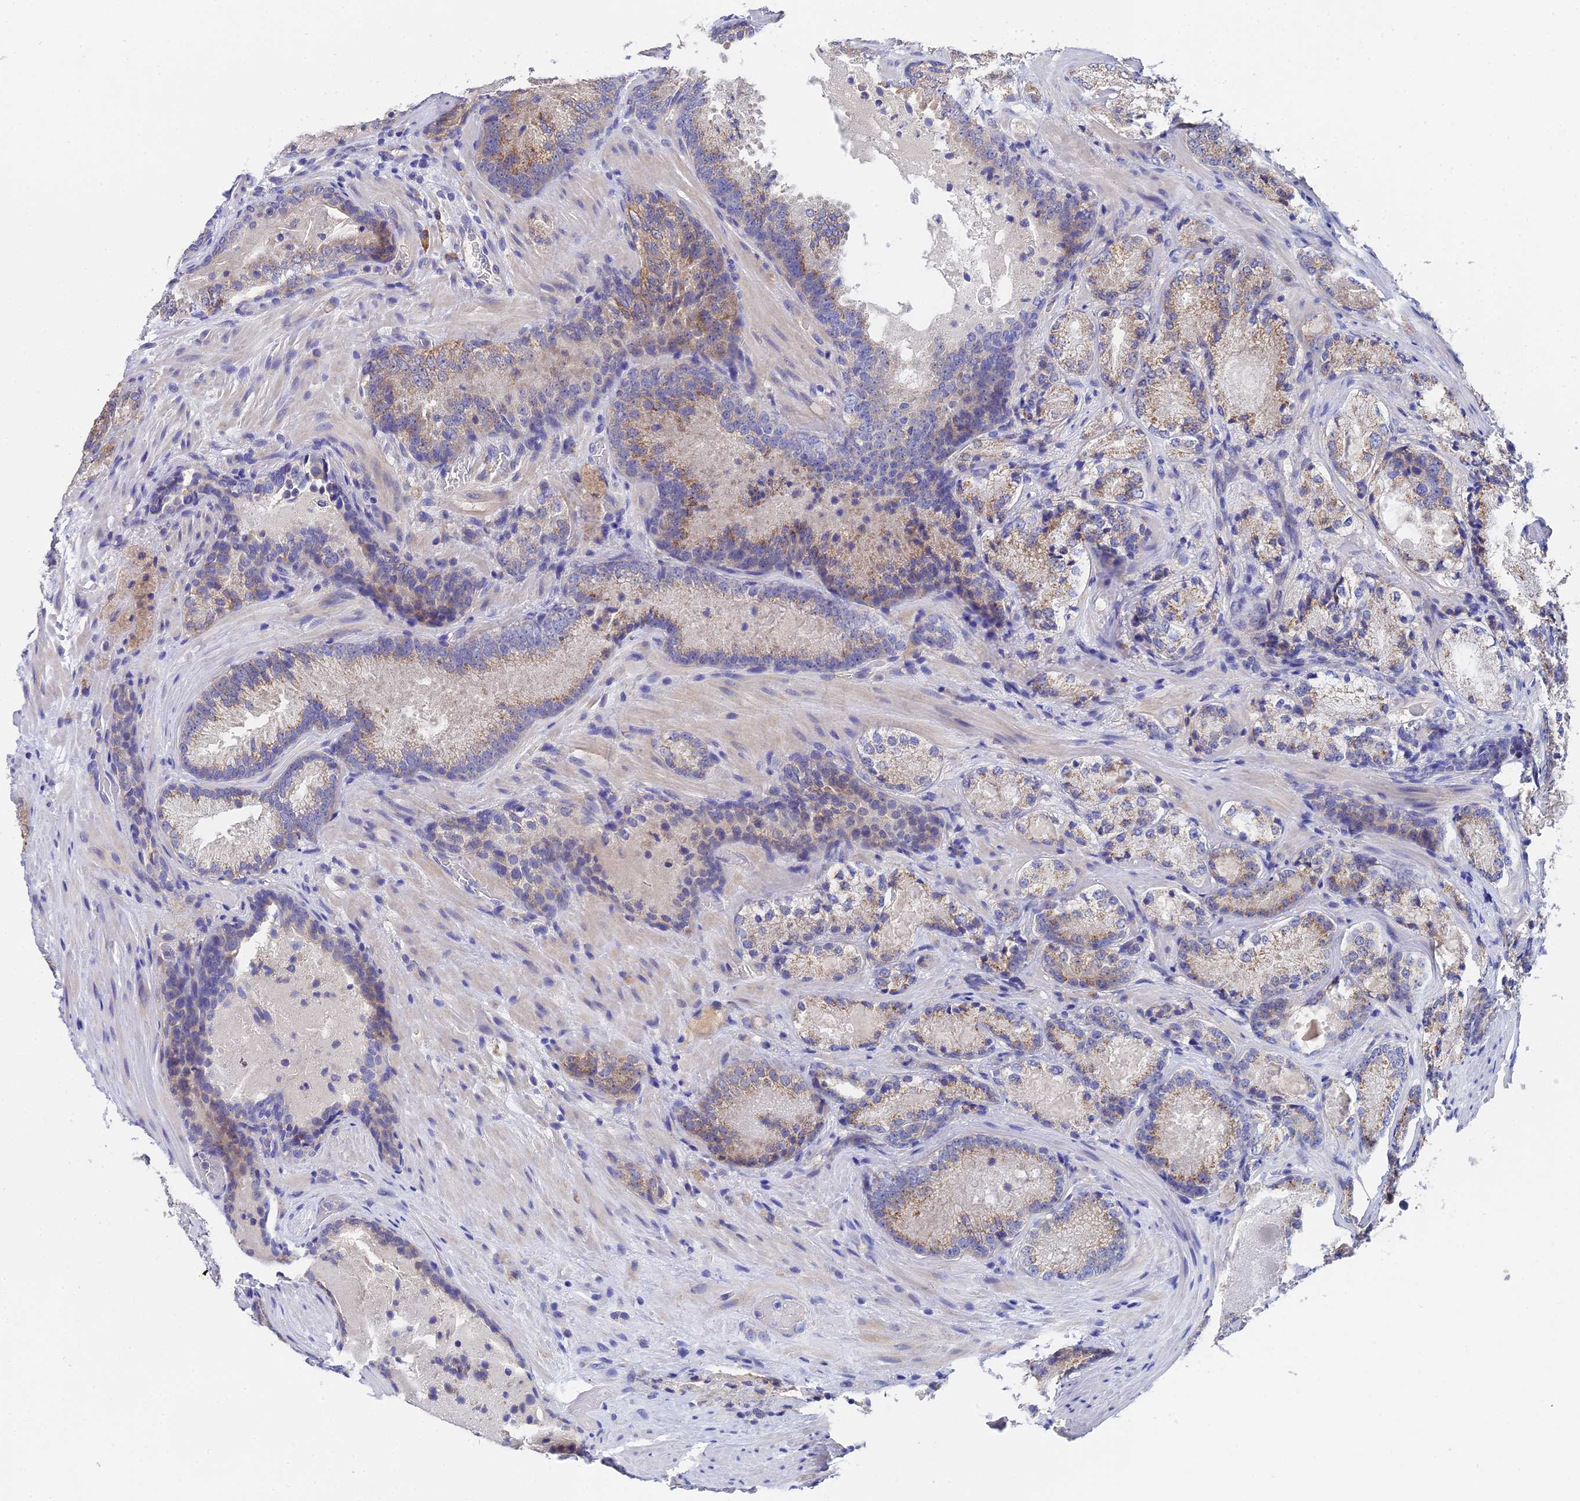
{"staining": {"intensity": "moderate", "quantity": "25%-75%", "location": "cytoplasmic/membranous"}, "tissue": "prostate cancer", "cell_type": "Tumor cells", "image_type": "cancer", "snomed": [{"axis": "morphology", "description": "Adenocarcinoma, Low grade"}, {"axis": "topography", "description": "Prostate"}], "caption": "This image shows immunohistochemistry (IHC) staining of human prostate cancer, with medium moderate cytoplasmic/membranous expression in about 25%-75% of tumor cells.", "gene": "UBE2L3", "patient": {"sex": "male", "age": 74}}